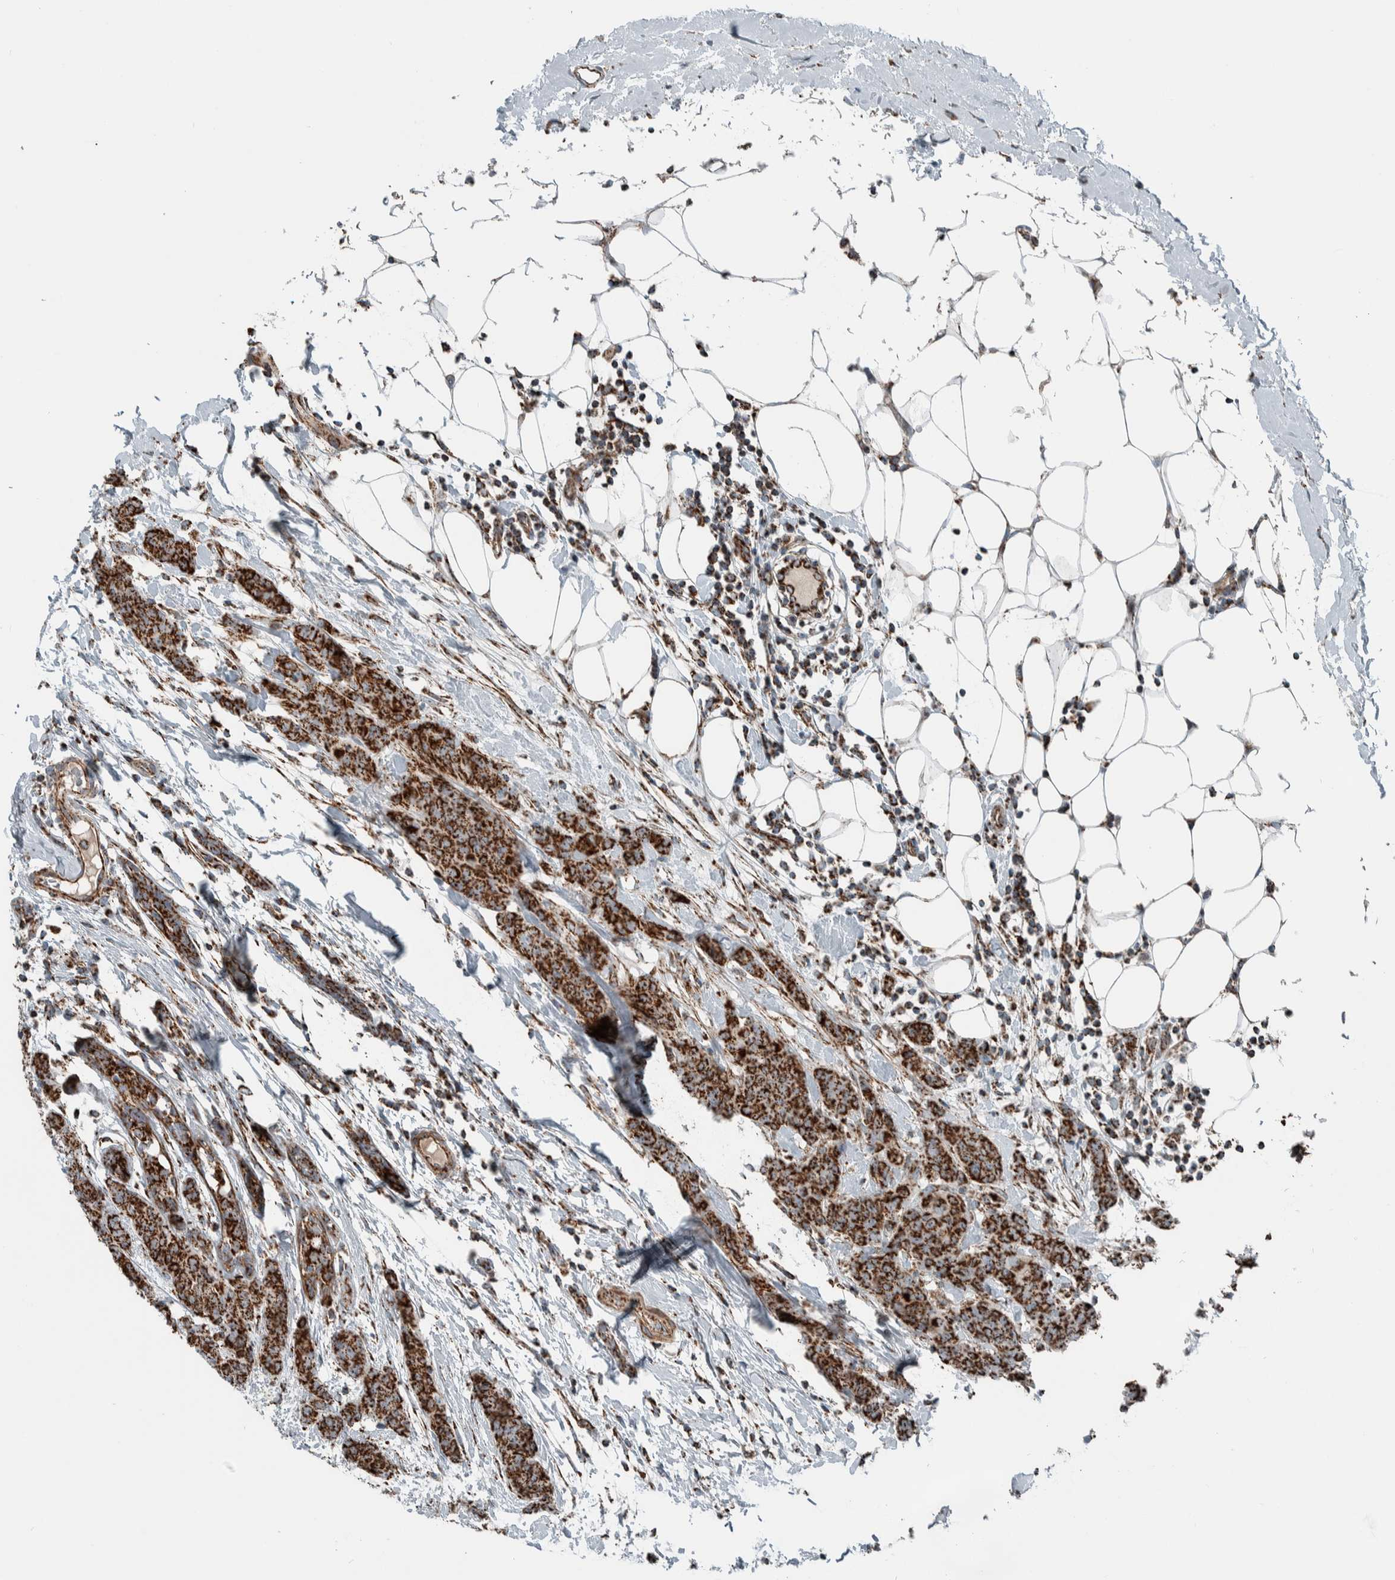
{"staining": {"intensity": "strong", "quantity": ">75%", "location": "cytoplasmic/membranous"}, "tissue": "breast cancer", "cell_type": "Tumor cells", "image_type": "cancer", "snomed": [{"axis": "morphology", "description": "Normal tissue, NOS"}, {"axis": "morphology", "description": "Duct carcinoma"}, {"axis": "topography", "description": "Breast"}], "caption": "Immunohistochemical staining of human infiltrating ductal carcinoma (breast) reveals strong cytoplasmic/membranous protein positivity in approximately >75% of tumor cells.", "gene": "CNTROB", "patient": {"sex": "female", "age": 40}}